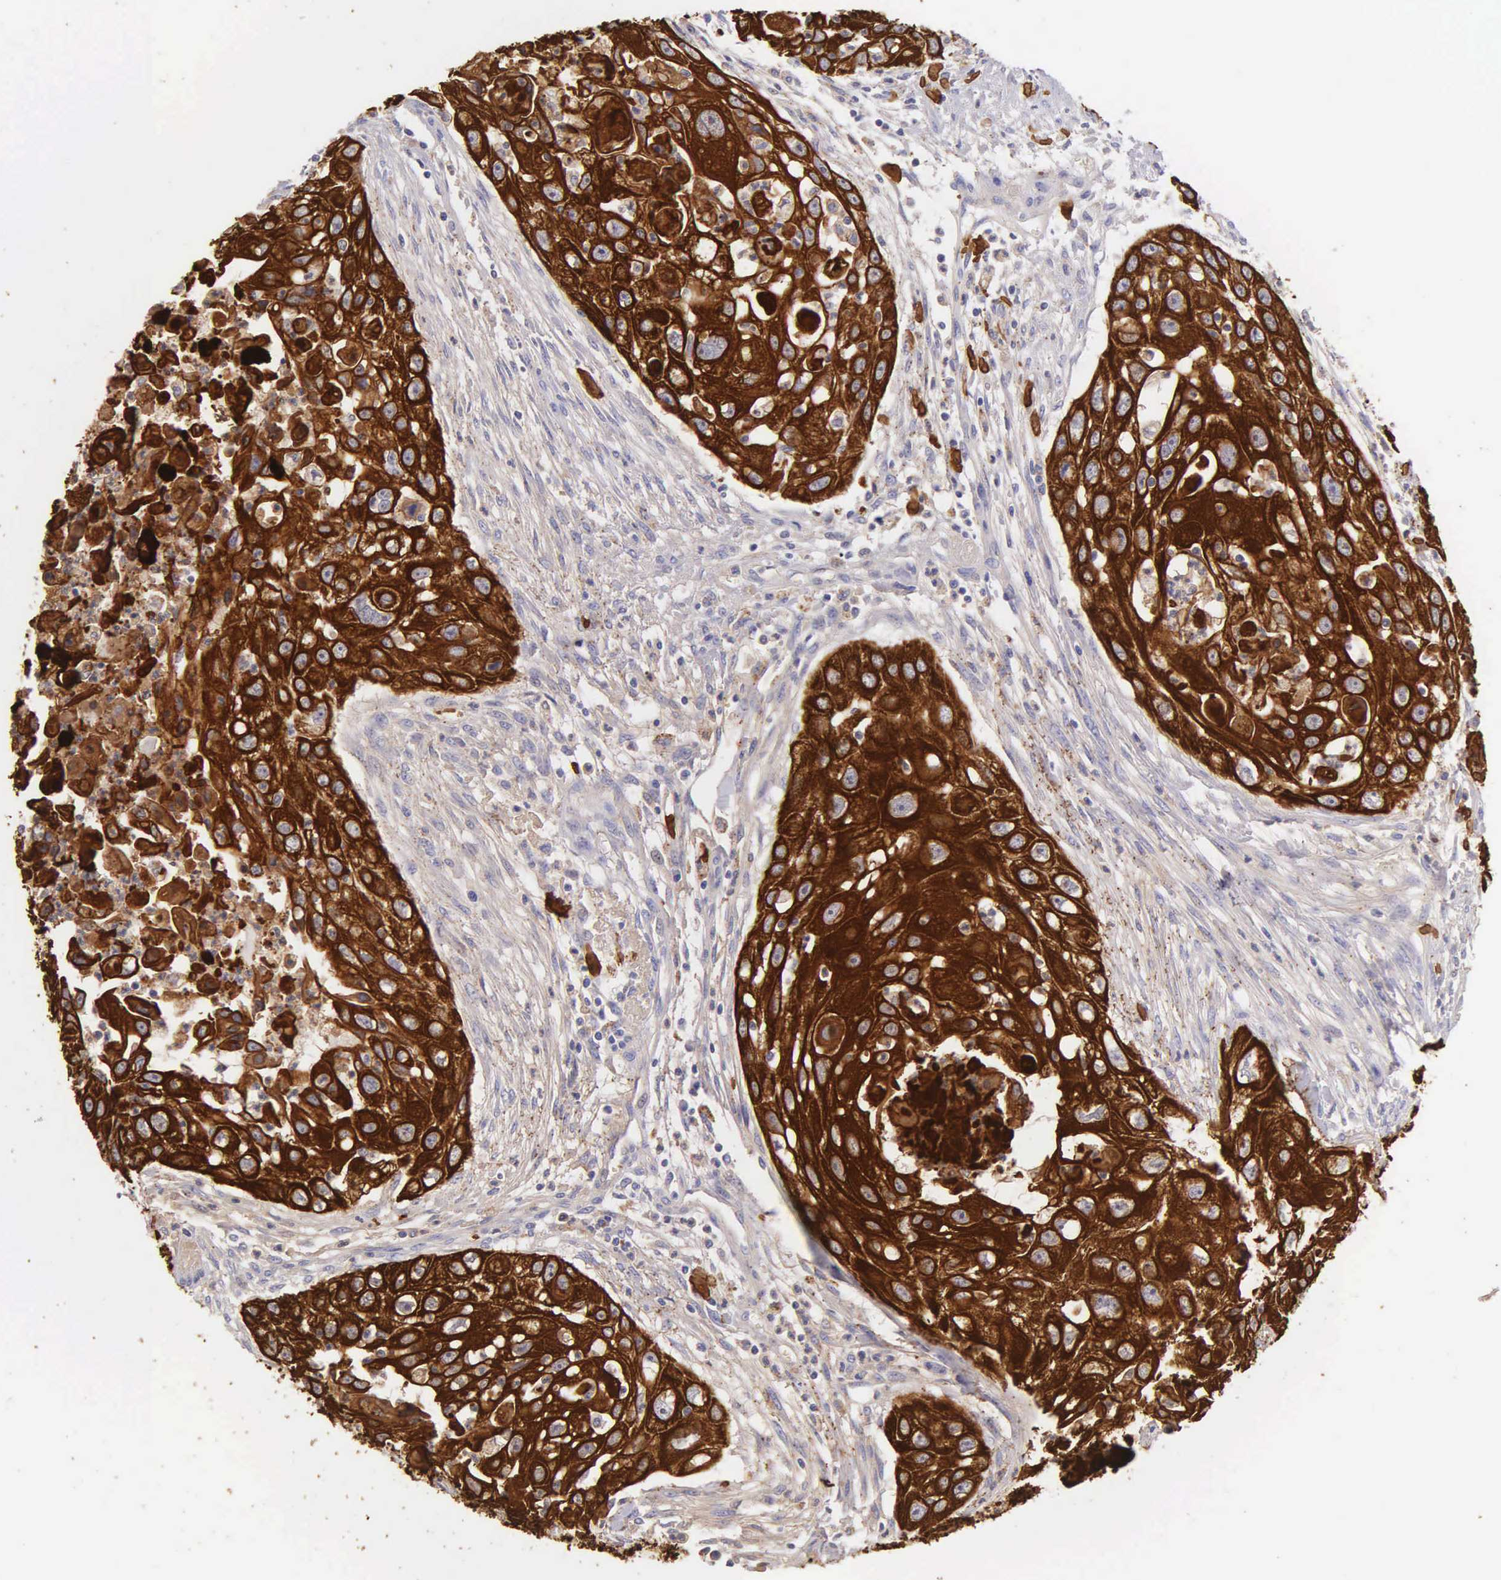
{"staining": {"intensity": "strong", "quantity": ">75%", "location": "cytoplasmic/membranous"}, "tissue": "head and neck cancer", "cell_type": "Tumor cells", "image_type": "cancer", "snomed": [{"axis": "morphology", "description": "Squamous cell carcinoma, NOS"}, {"axis": "topography", "description": "Head-Neck"}], "caption": "This is a photomicrograph of IHC staining of head and neck cancer, which shows strong staining in the cytoplasmic/membranous of tumor cells.", "gene": "KRT17", "patient": {"sex": "male", "age": 64}}